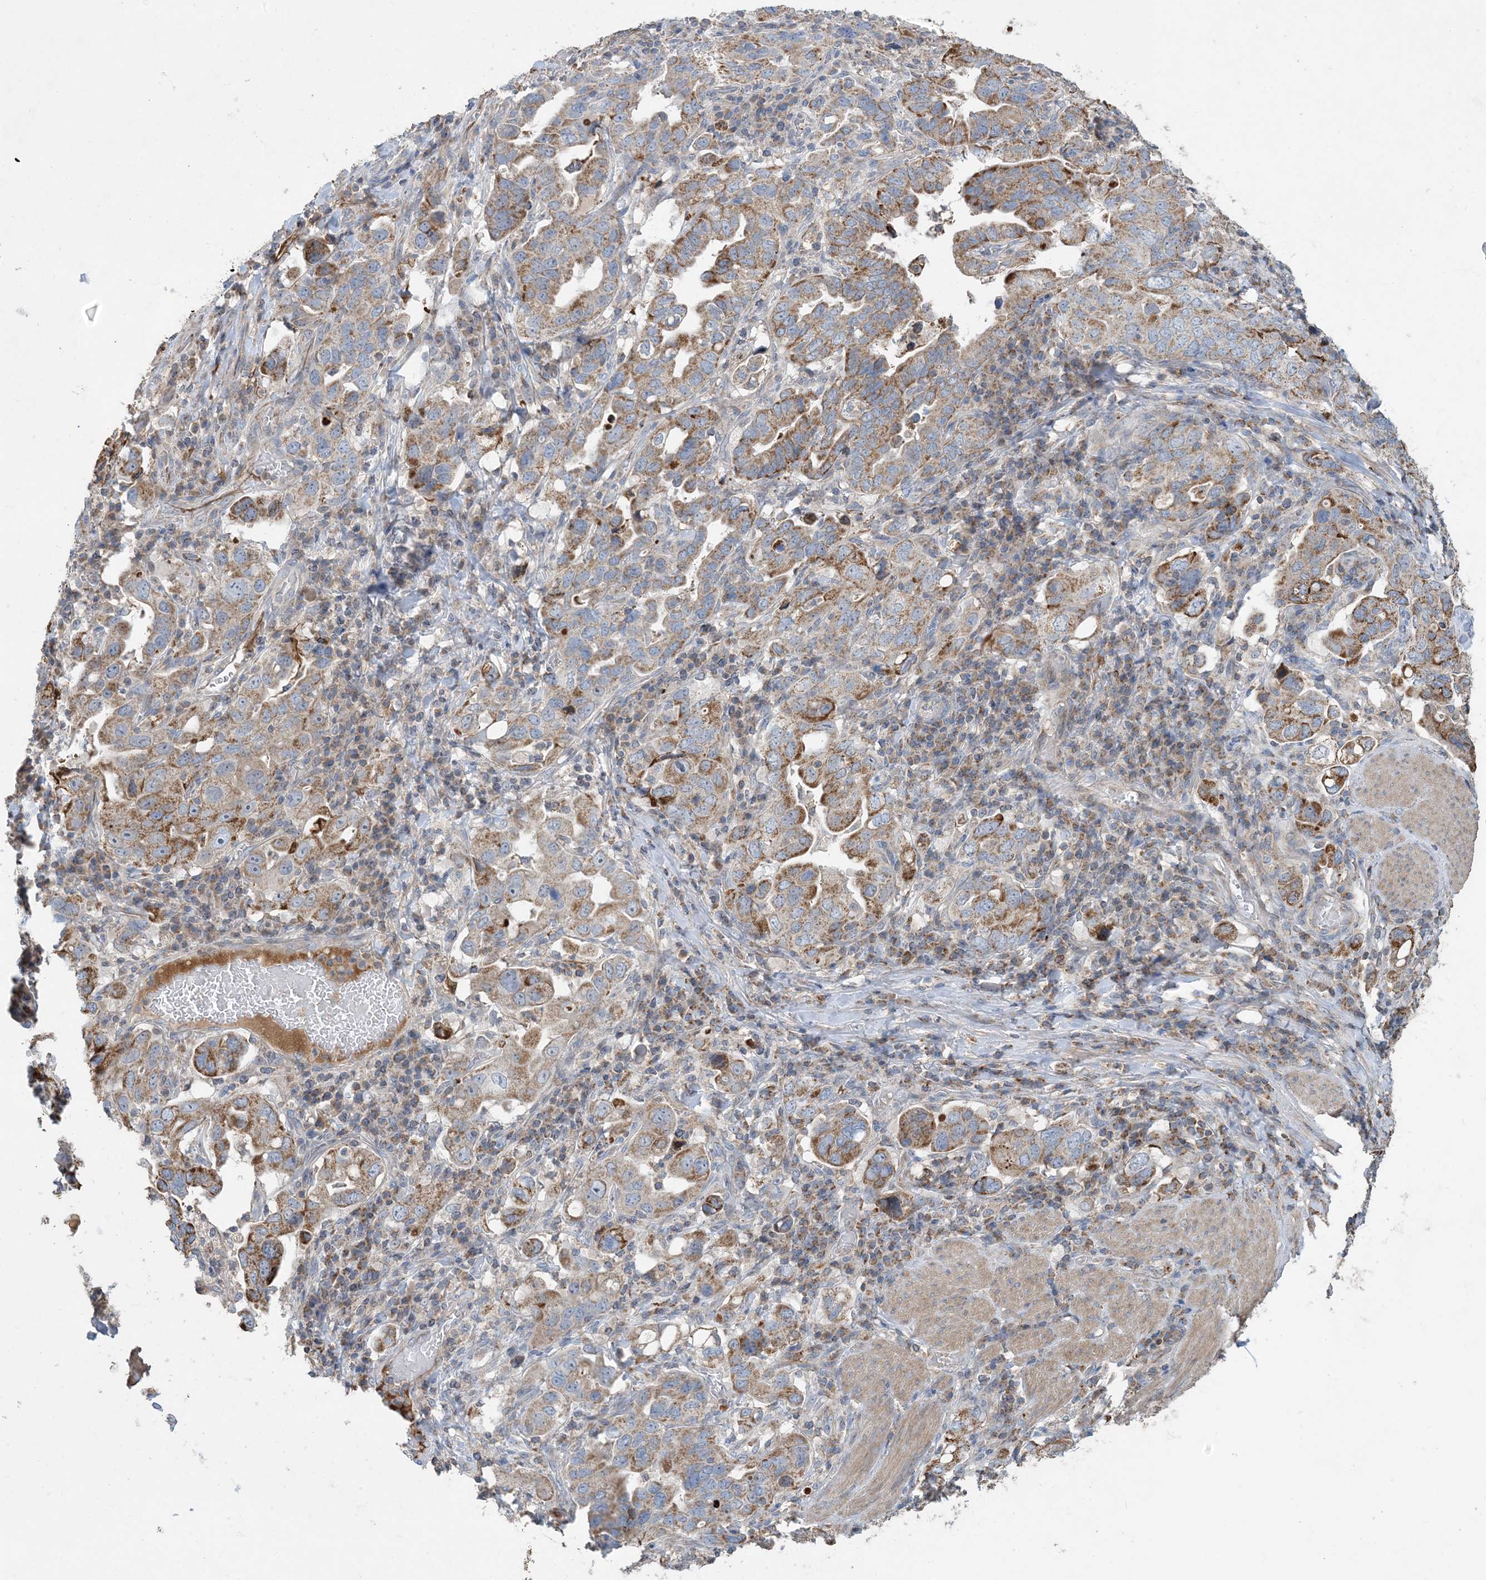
{"staining": {"intensity": "moderate", "quantity": ">75%", "location": "cytoplasmic/membranous"}, "tissue": "stomach cancer", "cell_type": "Tumor cells", "image_type": "cancer", "snomed": [{"axis": "morphology", "description": "Adenocarcinoma, NOS"}, {"axis": "topography", "description": "Stomach, upper"}], "caption": "A brown stain shows moderate cytoplasmic/membranous positivity of a protein in stomach cancer tumor cells.", "gene": "ECHDC1", "patient": {"sex": "male", "age": 62}}